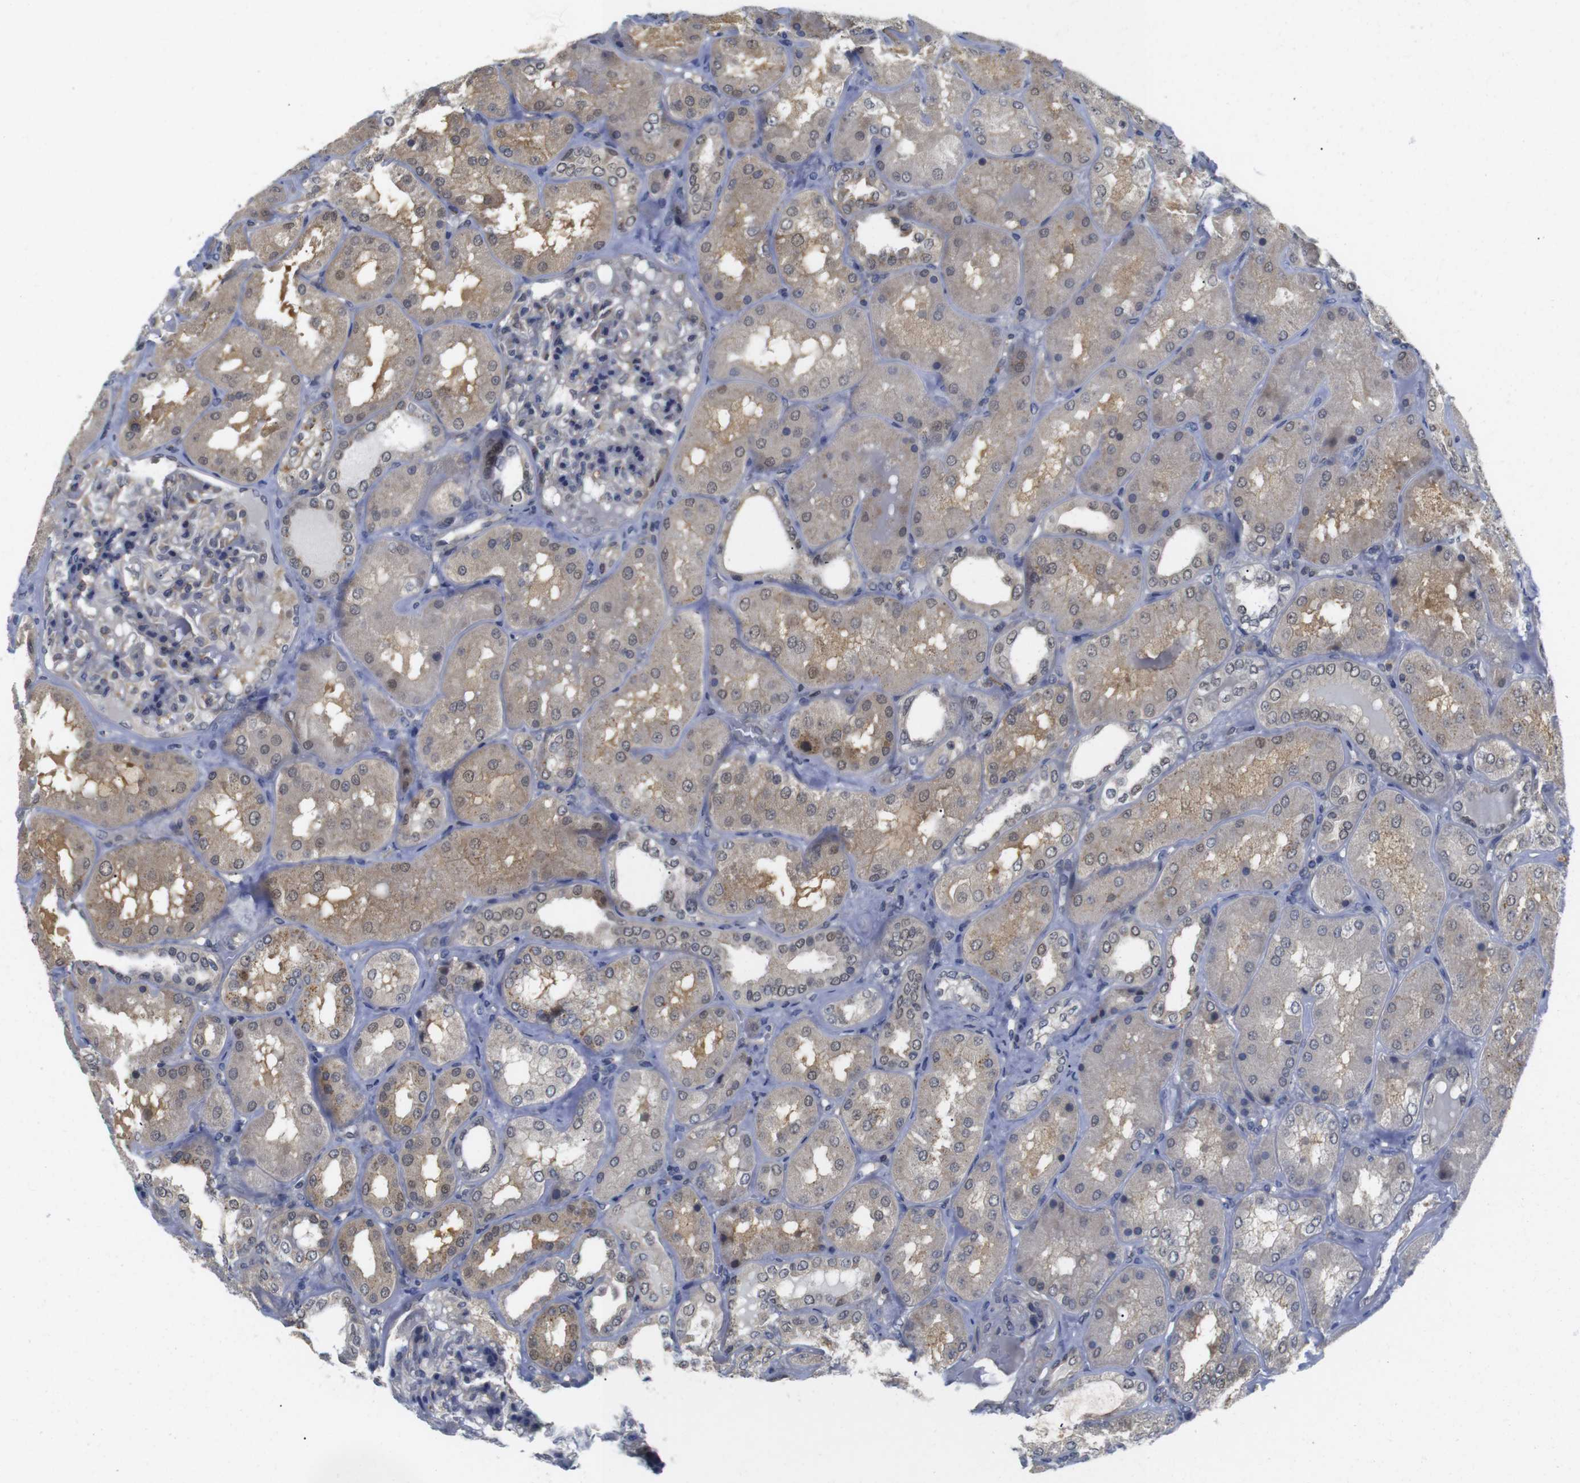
{"staining": {"intensity": "moderate", "quantity": "<25%", "location": "nuclear"}, "tissue": "kidney", "cell_type": "Cells in glomeruli", "image_type": "normal", "snomed": [{"axis": "morphology", "description": "Normal tissue, NOS"}, {"axis": "topography", "description": "Kidney"}], "caption": "A brown stain highlights moderate nuclear expression of a protein in cells in glomeruli of unremarkable human kidney.", "gene": "FNTA", "patient": {"sex": "female", "age": 56}}